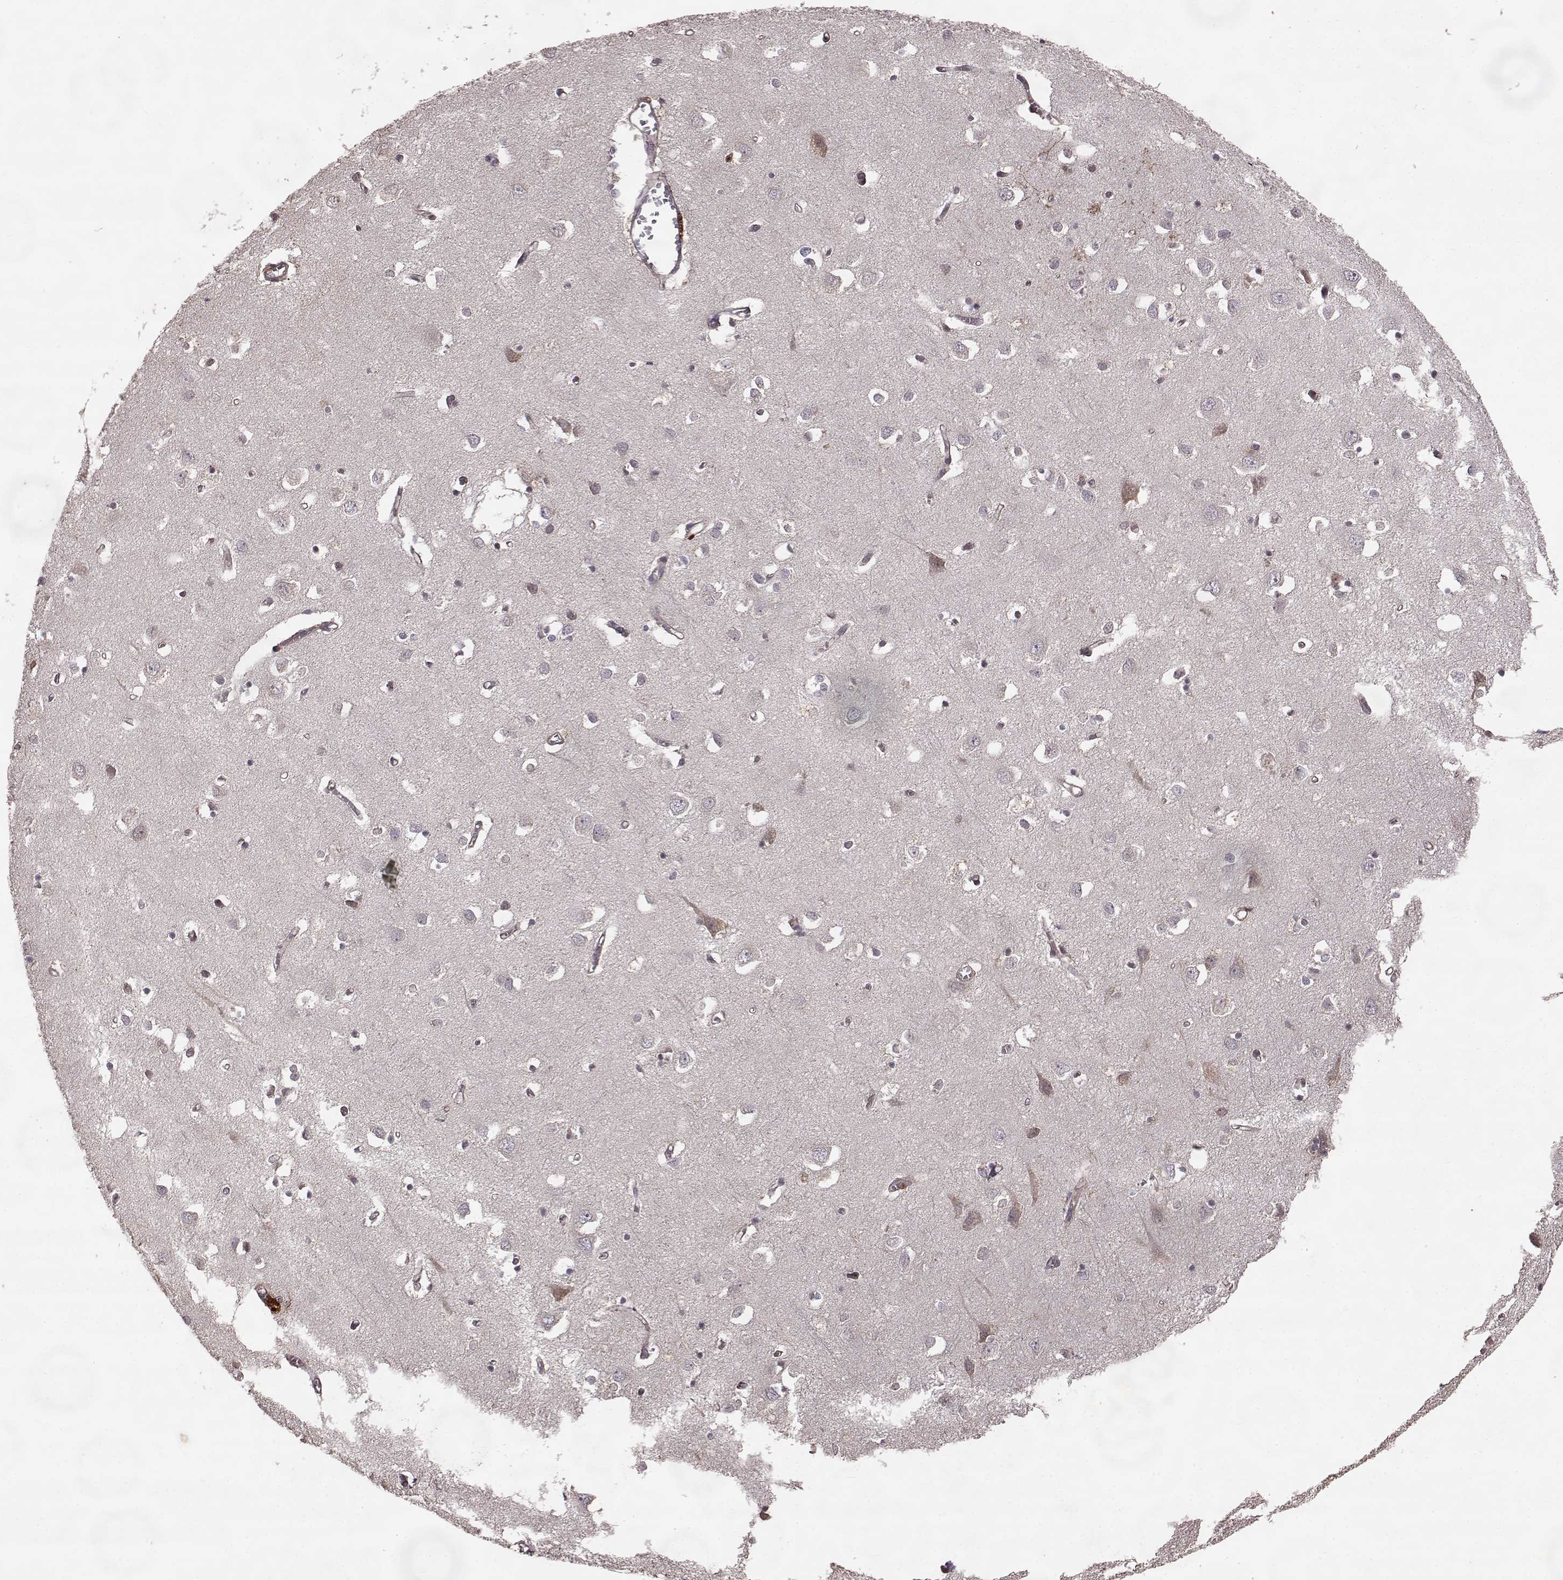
{"staining": {"intensity": "negative", "quantity": "none", "location": "none"}, "tissue": "cerebral cortex", "cell_type": "Endothelial cells", "image_type": "normal", "snomed": [{"axis": "morphology", "description": "Normal tissue, NOS"}, {"axis": "topography", "description": "Cerebral cortex"}], "caption": "This histopathology image is of unremarkable cerebral cortex stained with immunohistochemistry (IHC) to label a protein in brown with the nuclei are counter-stained blue. There is no positivity in endothelial cells. (Stains: DAB (3,3'-diaminobenzidine) immunohistochemistry with hematoxylin counter stain, Microscopy: brightfield microscopy at high magnification).", "gene": "FSTL1", "patient": {"sex": "male", "age": 70}}